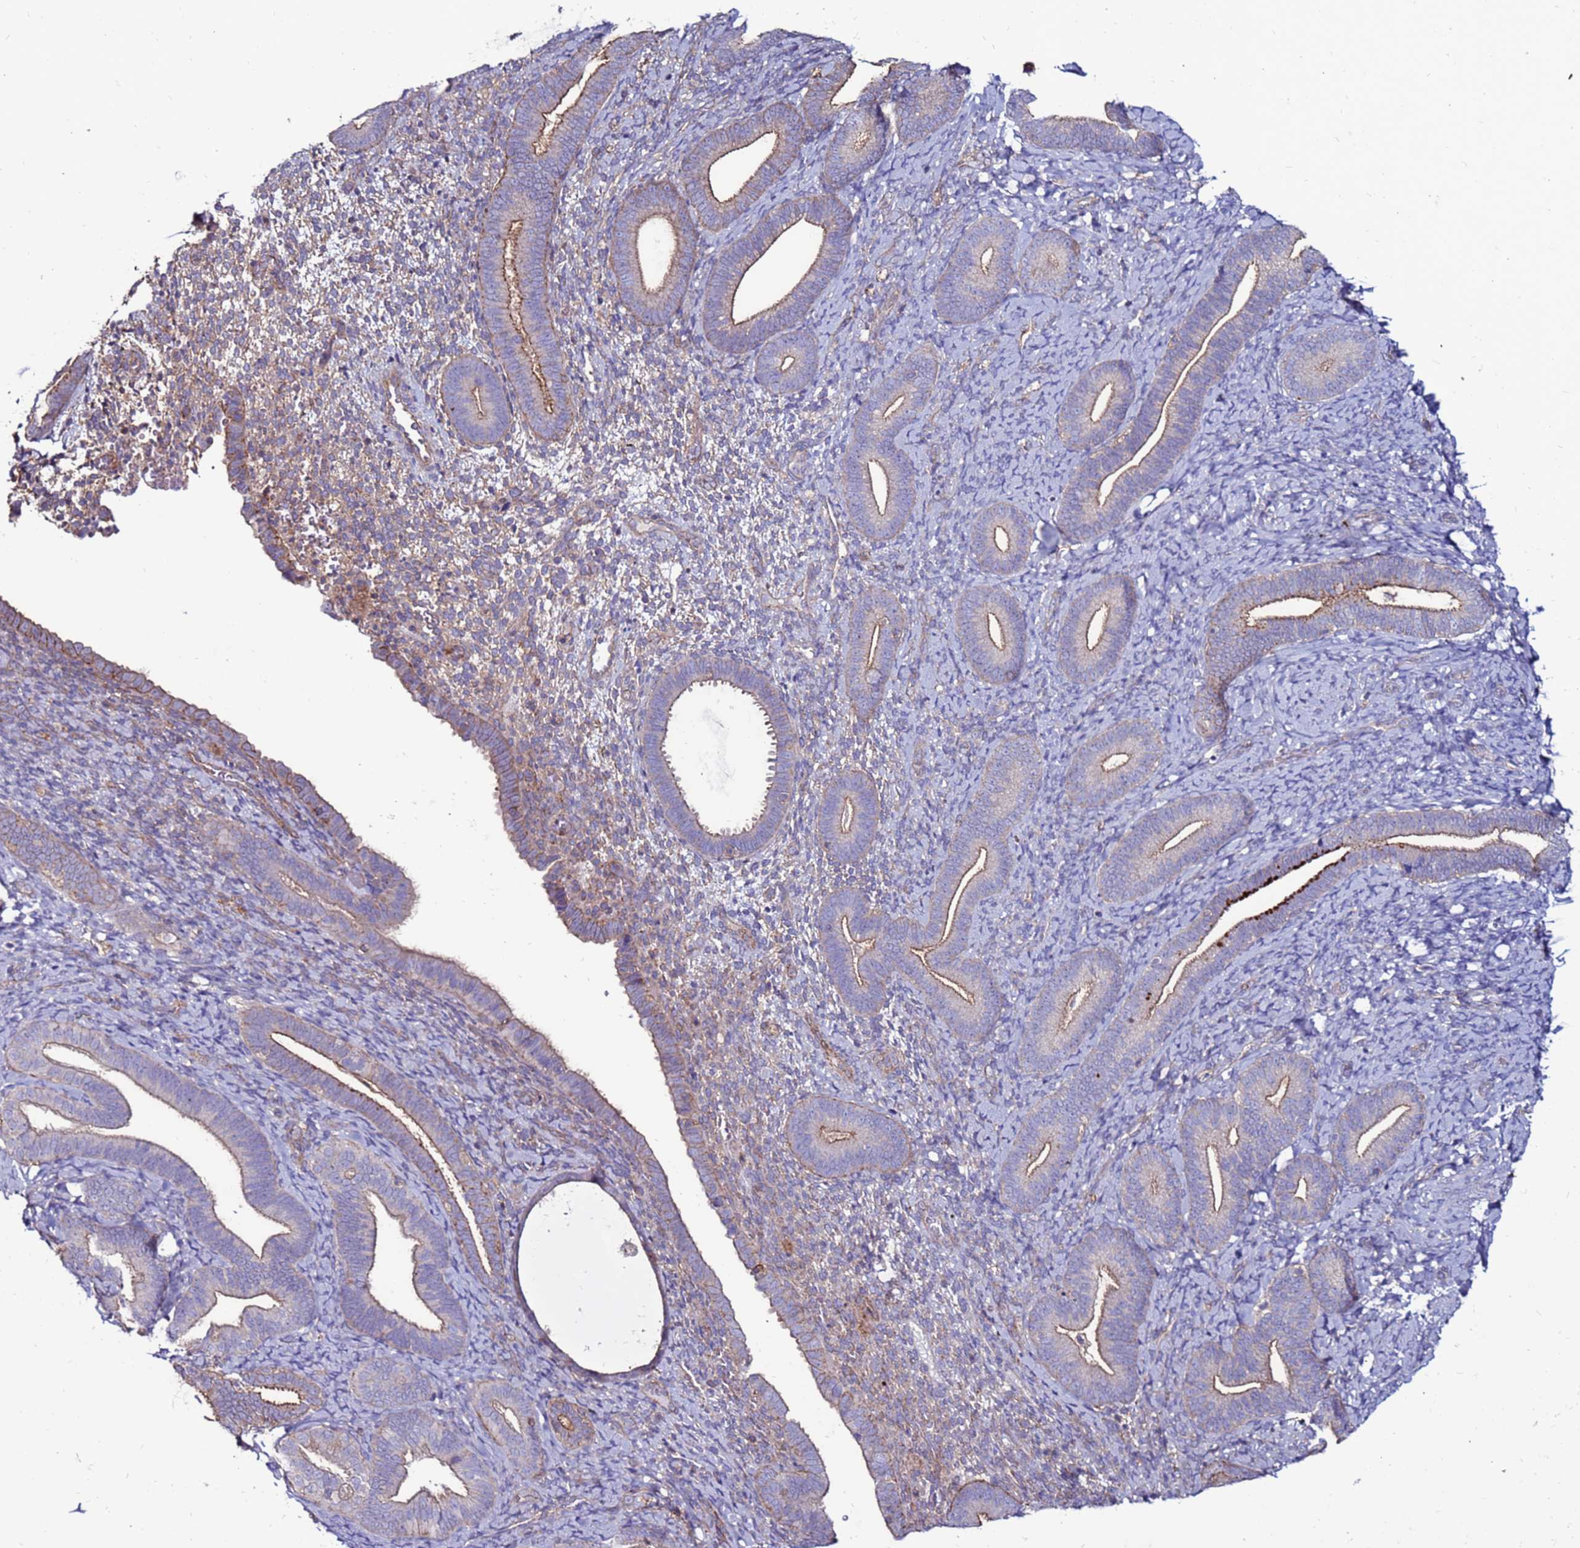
{"staining": {"intensity": "weak", "quantity": "25%-75%", "location": "cytoplasmic/membranous"}, "tissue": "endometrium", "cell_type": "Cells in endometrial stroma", "image_type": "normal", "snomed": [{"axis": "morphology", "description": "Normal tissue, NOS"}, {"axis": "topography", "description": "Endometrium"}], "caption": "Endometrium stained with IHC demonstrates weak cytoplasmic/membranous positivity in approximately 25%-75% of cells in endometrial stroma.", "gene": "NRN1L", "patient": {"sex": "female", "age": 65}}